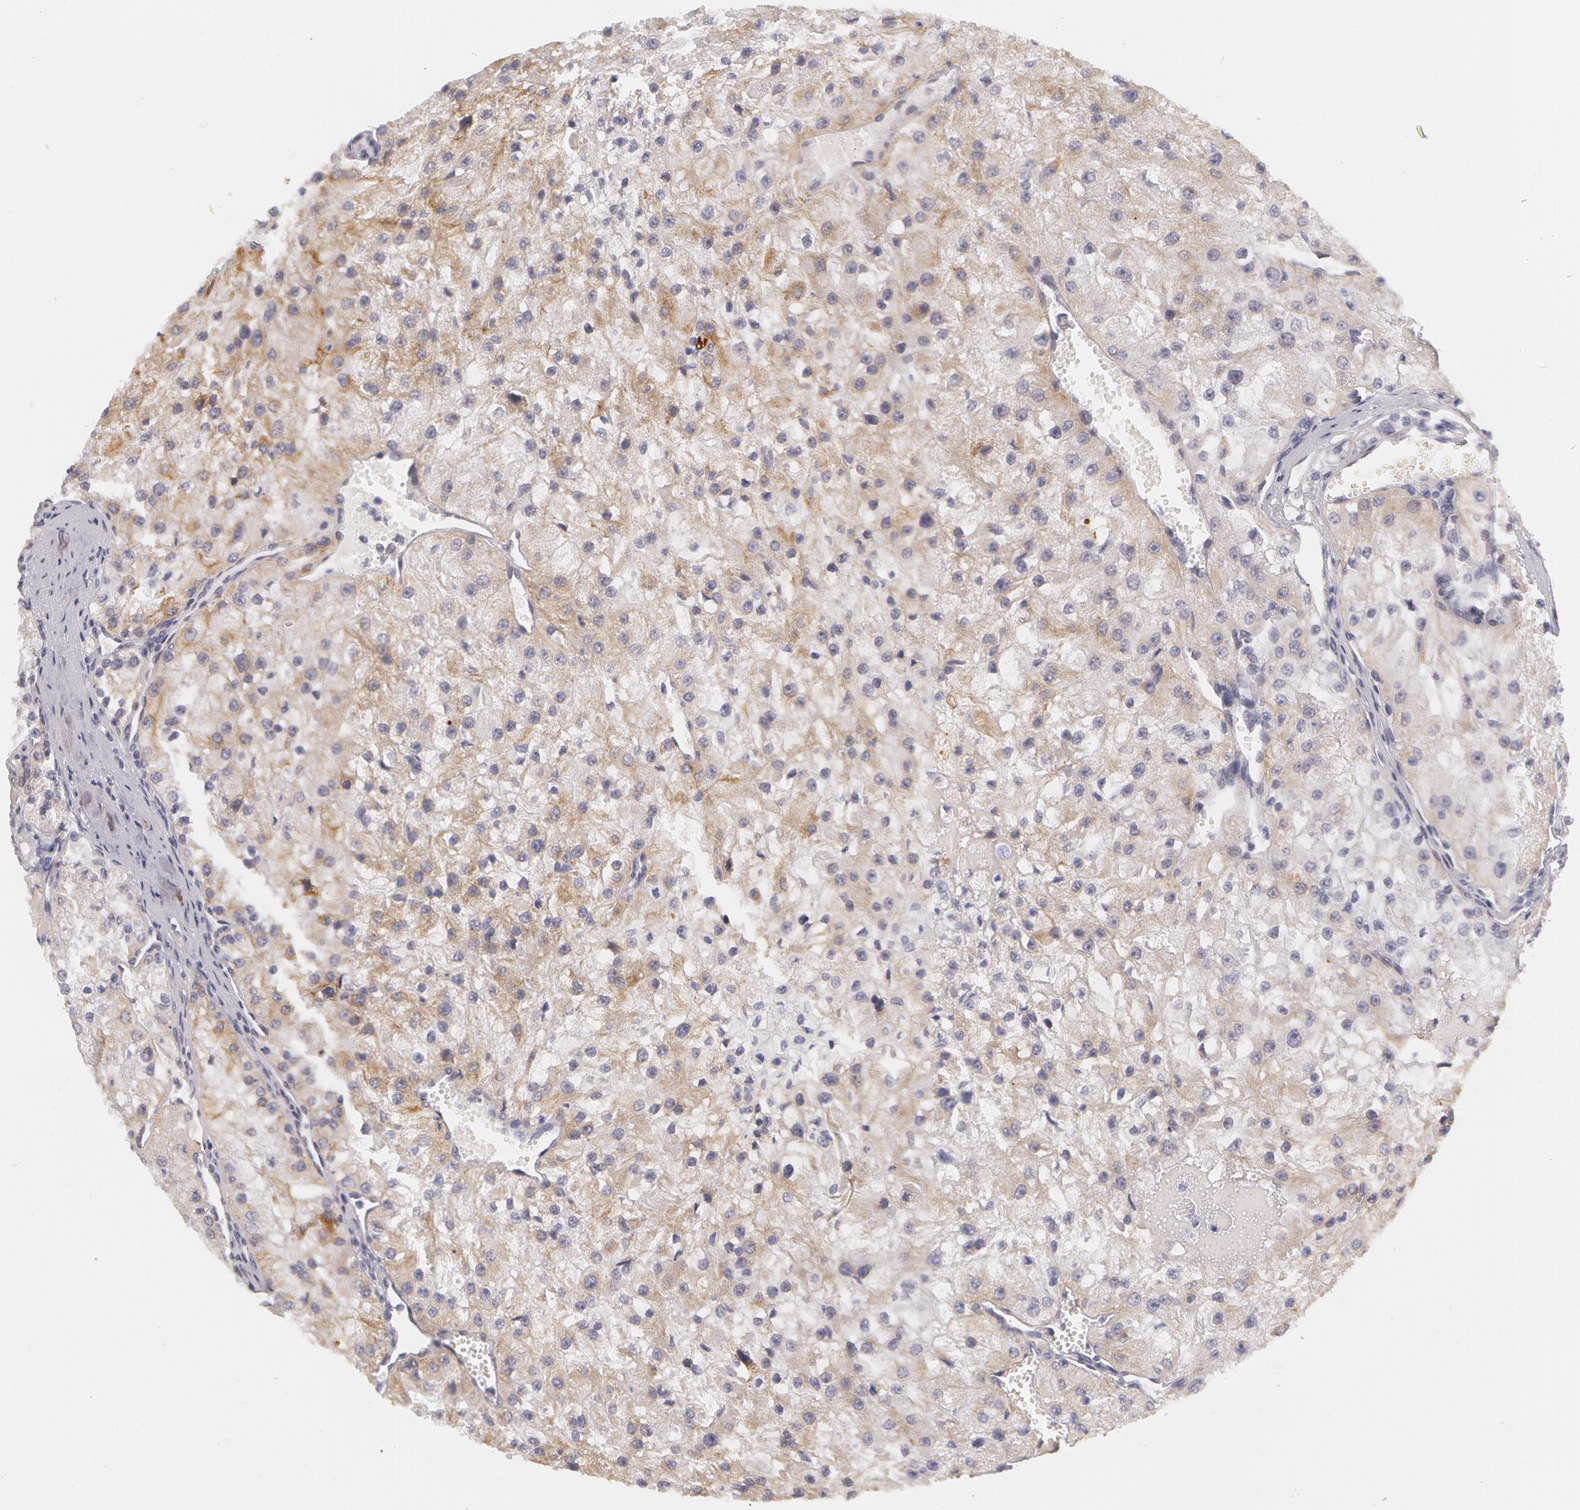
{"staining": {"intensity": "weak", "quantity": "25%-75%", "location": "cytoplasmic/membranous"}, "tissue": "renal cancer", "cell_type": "Tumor cells", "image_type": "cancer", "snomed": [{"axis": "morphology", "description": "Adenocarcinoma, NOS"}, {"axis": "topography", "description": "Kidney"}], "caption": "Immunohistochemistry histopathology image of human renal cancer (adenocarcinoma) stained for a protein (brown), which shows low levels of weak cytoplasmic/membranous positivity in about 25%-75% of tumor cells.", "gene": "KRT18", "patient": {"sex": "female", "age": 74}}